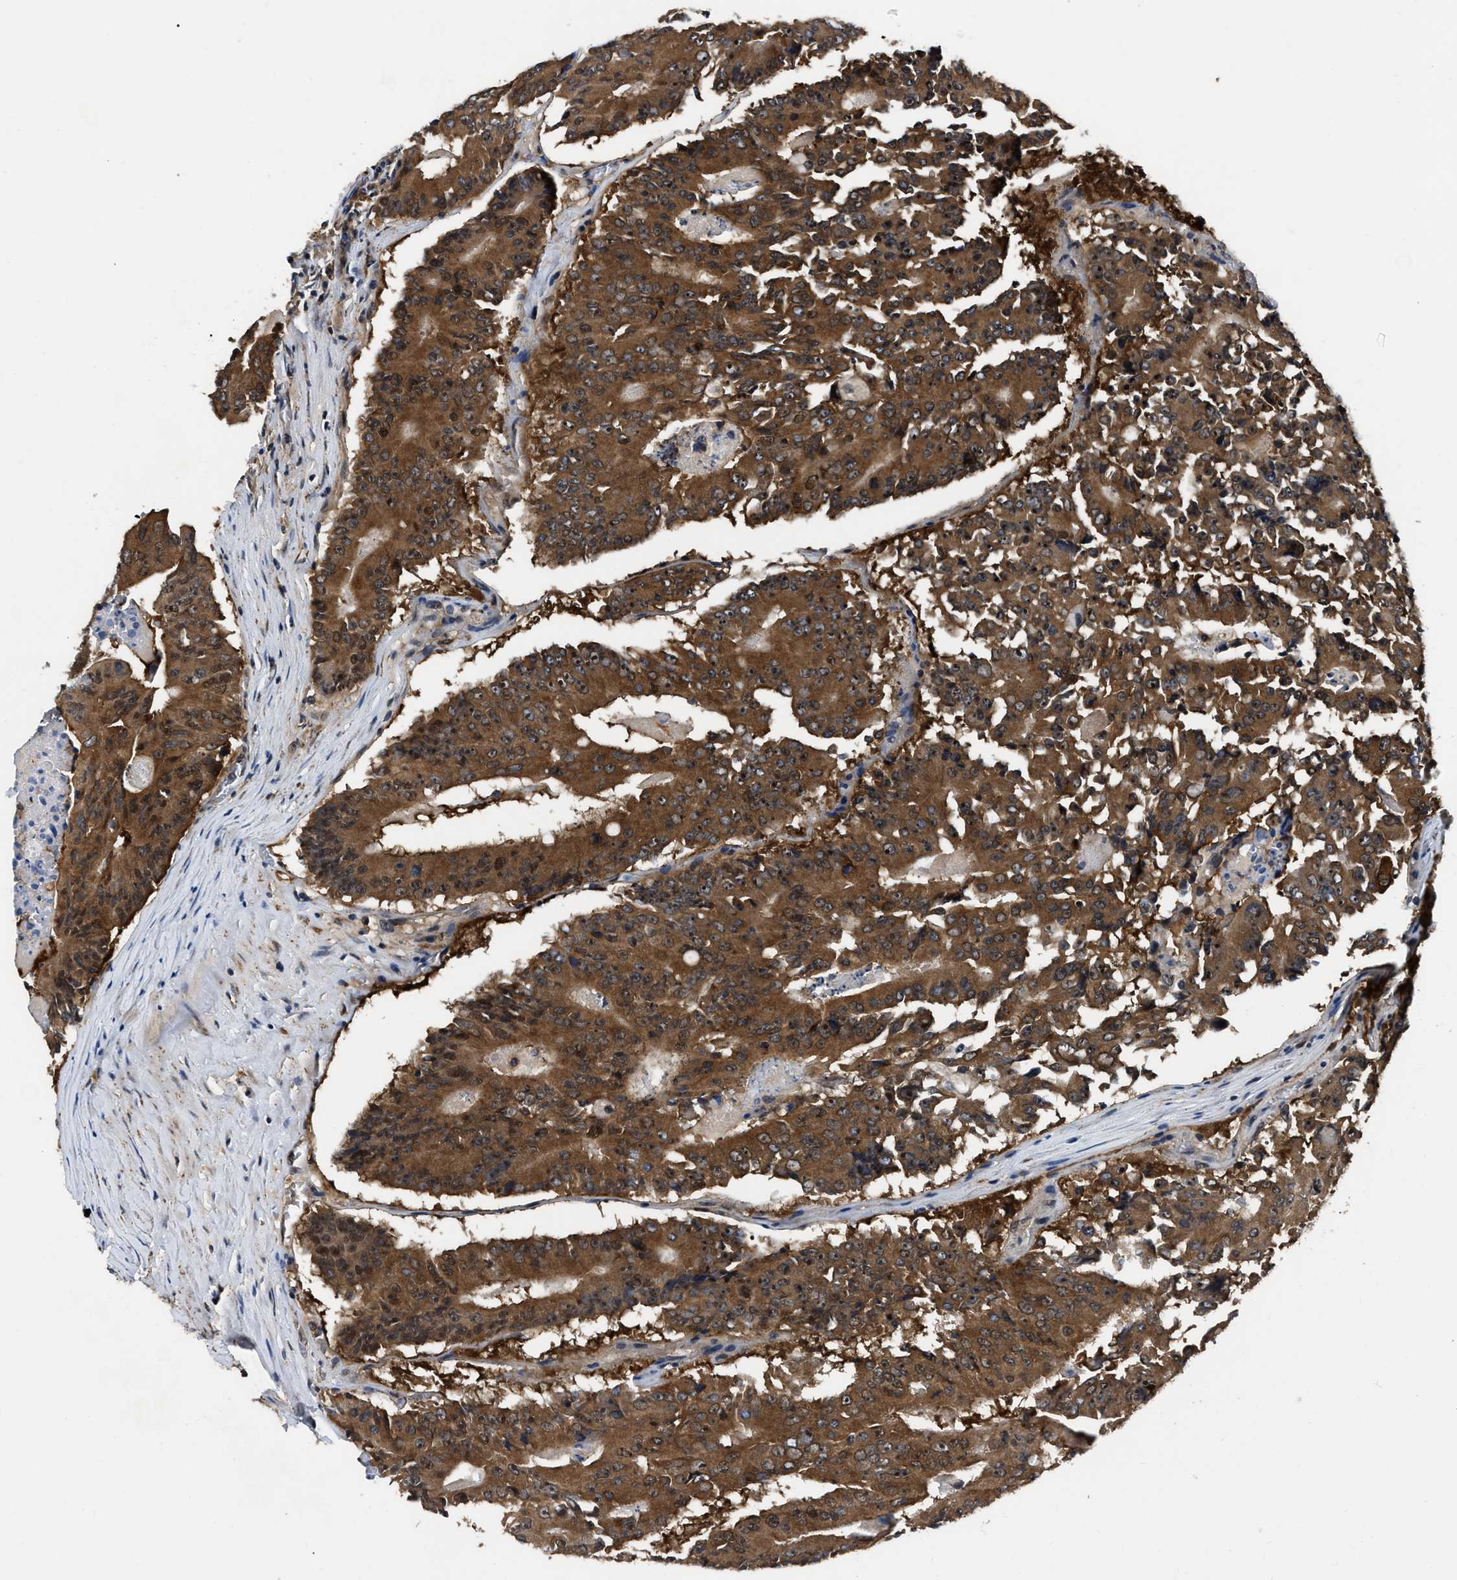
{"staining": {"intensity": "strong", "quantity": ">75%", "location": "cytoplasmic/membranous"}, "tissue": "colorectal cancer", "cell_type": "Tumor cells", "image_type": "cancer", "snomed": [{"axis": "morphology", "description": "Adenocarcinoma, NOS"}, {"axis": "topography", "description": "Colon"}], "caption": "Strong cytoplasmic/membranous expression for a protein is present in approximately >75% of tumor cells of colorectal cancer (adenocarcinoma) using immunohistochemistry.", "gene": "GET4", "patient": {"sex": "male", "age": 87}}